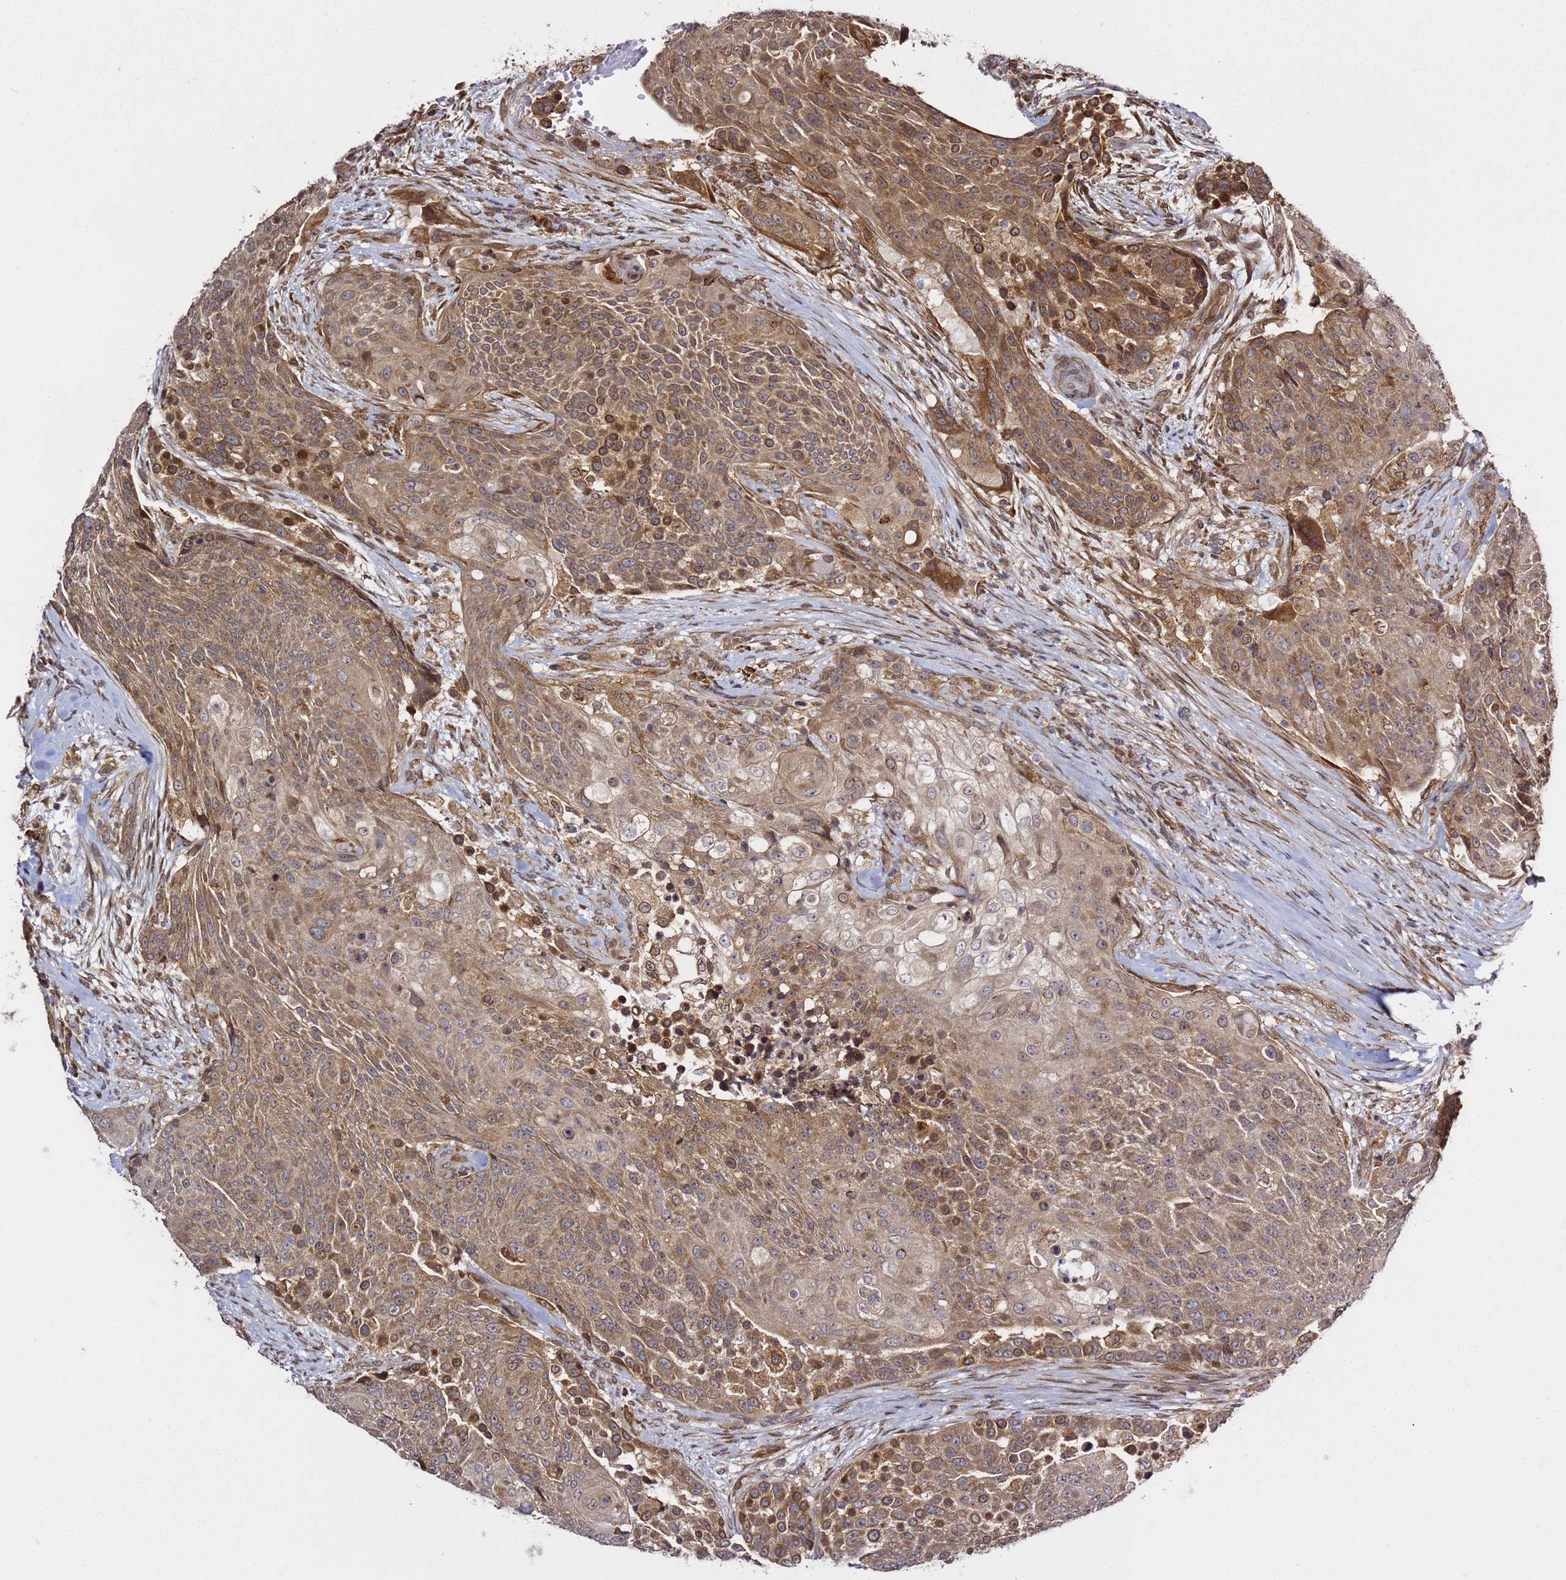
{"staining": {"intensity": "moderate", "quantity": ">75%", "location": "cytoplasmic/membranous"}, "tissue": "urothelial cancer", "cell_type": "Tumor cells", "image_type": "cancer", "snomed": [{"axis": "morphology", "description": "Urothelial carcinoma, High grade"}, {"axis": "topography", "description": "Urinary bladder"}], "caption": "Urothelial cancer stained with a protein marker demonstrates moderate staining in tumor cells.", "gene": "PRKAB2", "patient": {"sex": "female", "age": 63}}